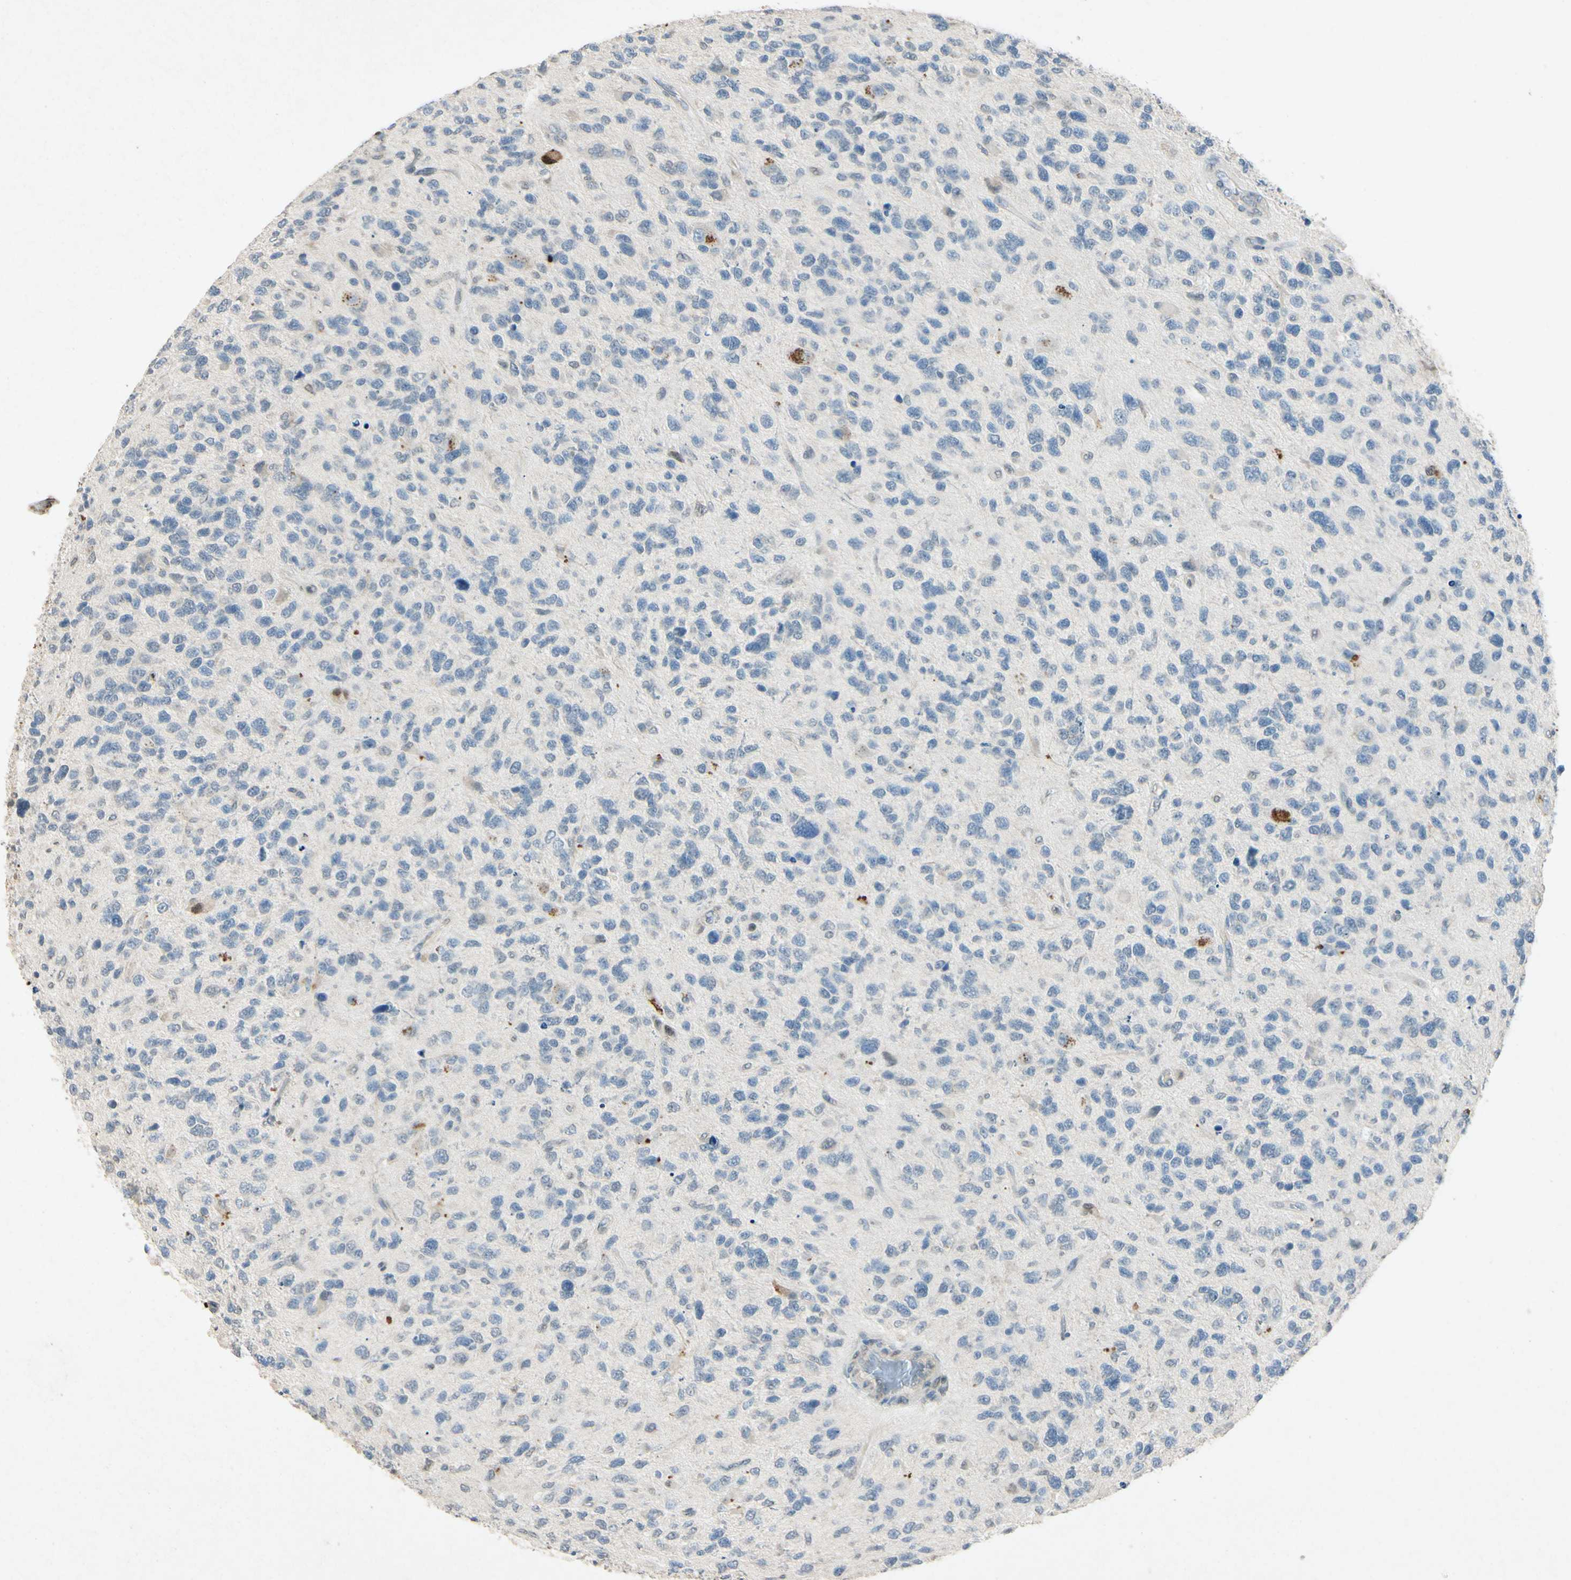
{"staining": {"intensity": "negative", "quantity": "none", "location": "none"}, "tissue": "glioma", "cell_type": "Tumor cells", "image_type": "cancer", "snomed": [{"axis": "morphology", "description": "Glioma, malignant, High grade"}, {"axis": "topography", "description": "Brain"}], "caption": "This is an immunohistochemistry (IHC) photomicrograph of human malignant glioma (high-grade). There is no positivity in tumor cells.", "gene": "HSPA1B", "patient": {"sex": "female", "age": 58}}